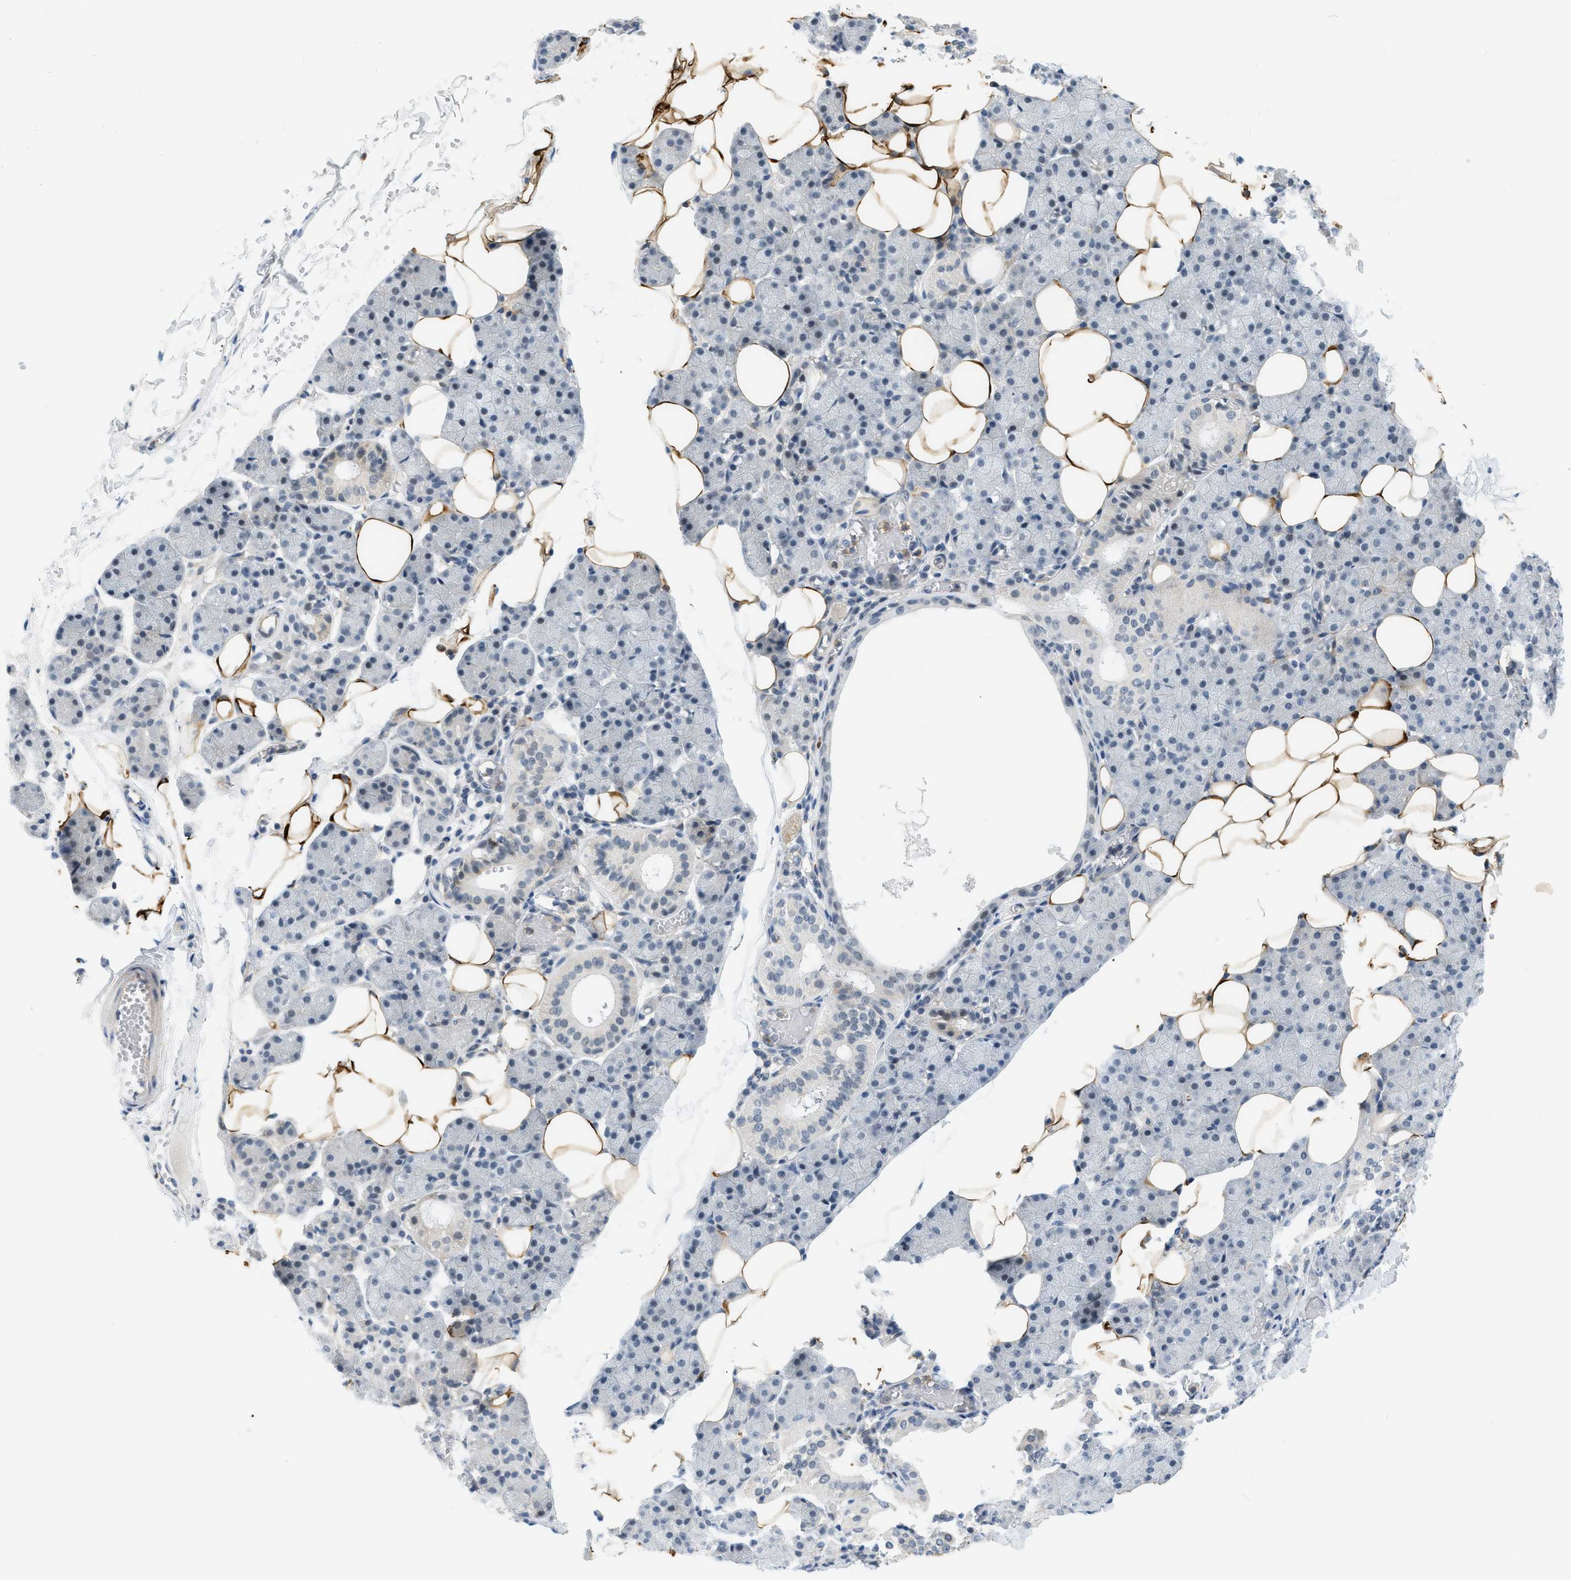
{"staining": {"intensity": "negative", "quantity": "none", "location": "none"}, "tissue": "salivary gland", "cell_type": "Glandular cells", "image_type": "normal", "snomed": [{"axis": "morphology", "description": "Normal tissue, NOS"}, {"axis": "topography", "description": "Salivary gland"}], "caption": "IHC of normal salivary gland exhibits no staining in glandular cells. (Stains: DAB (3,3'-diaminobenzidine) IHC with hematoxylin counter stain, Microscopy: brightfield microscopy at high magnification).", "gene": "ZNF408", "patient": {"sex": "female", "age": 33}}